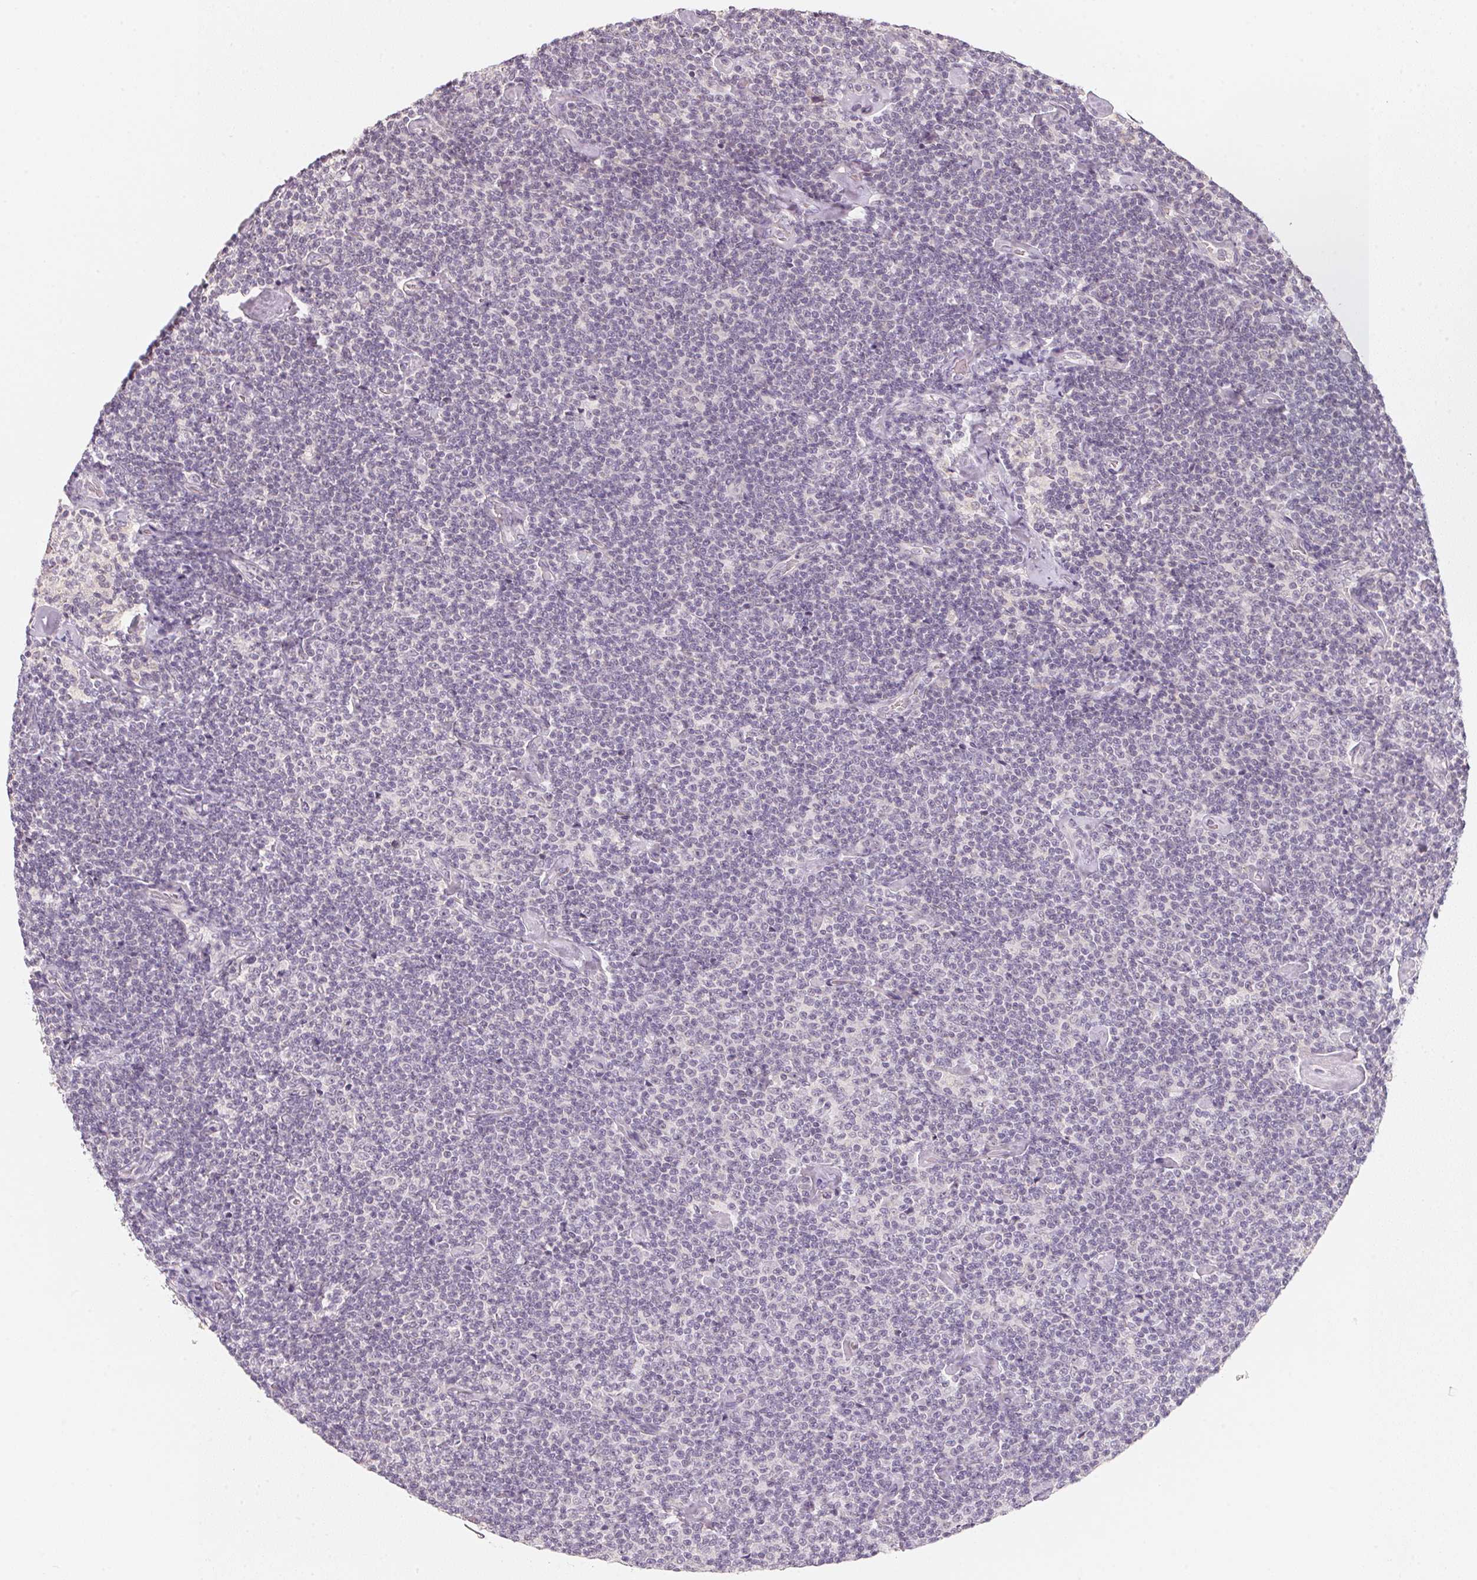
{"staining": {"intensity": "negative", "quantity": "none", "location": "none"}, "tissue": "lymphoma", "cell_type": "Tumor cells", "image_type": "cancer", "snomed": [{"axis": "morphology", "description": "Malignant lymphoma, non-Hodgkin's type, Low grade"}, {"axis": "topography", "description": "Lymph node"}], "caption": "The IHC histopathology image has no significant positivity in tumor cells of malignant lymphoma, non-Hodgkin's type (low-grade) tissue.", "gene": "ANKRD31", "patient": {"sex": "male", "age": 81}}